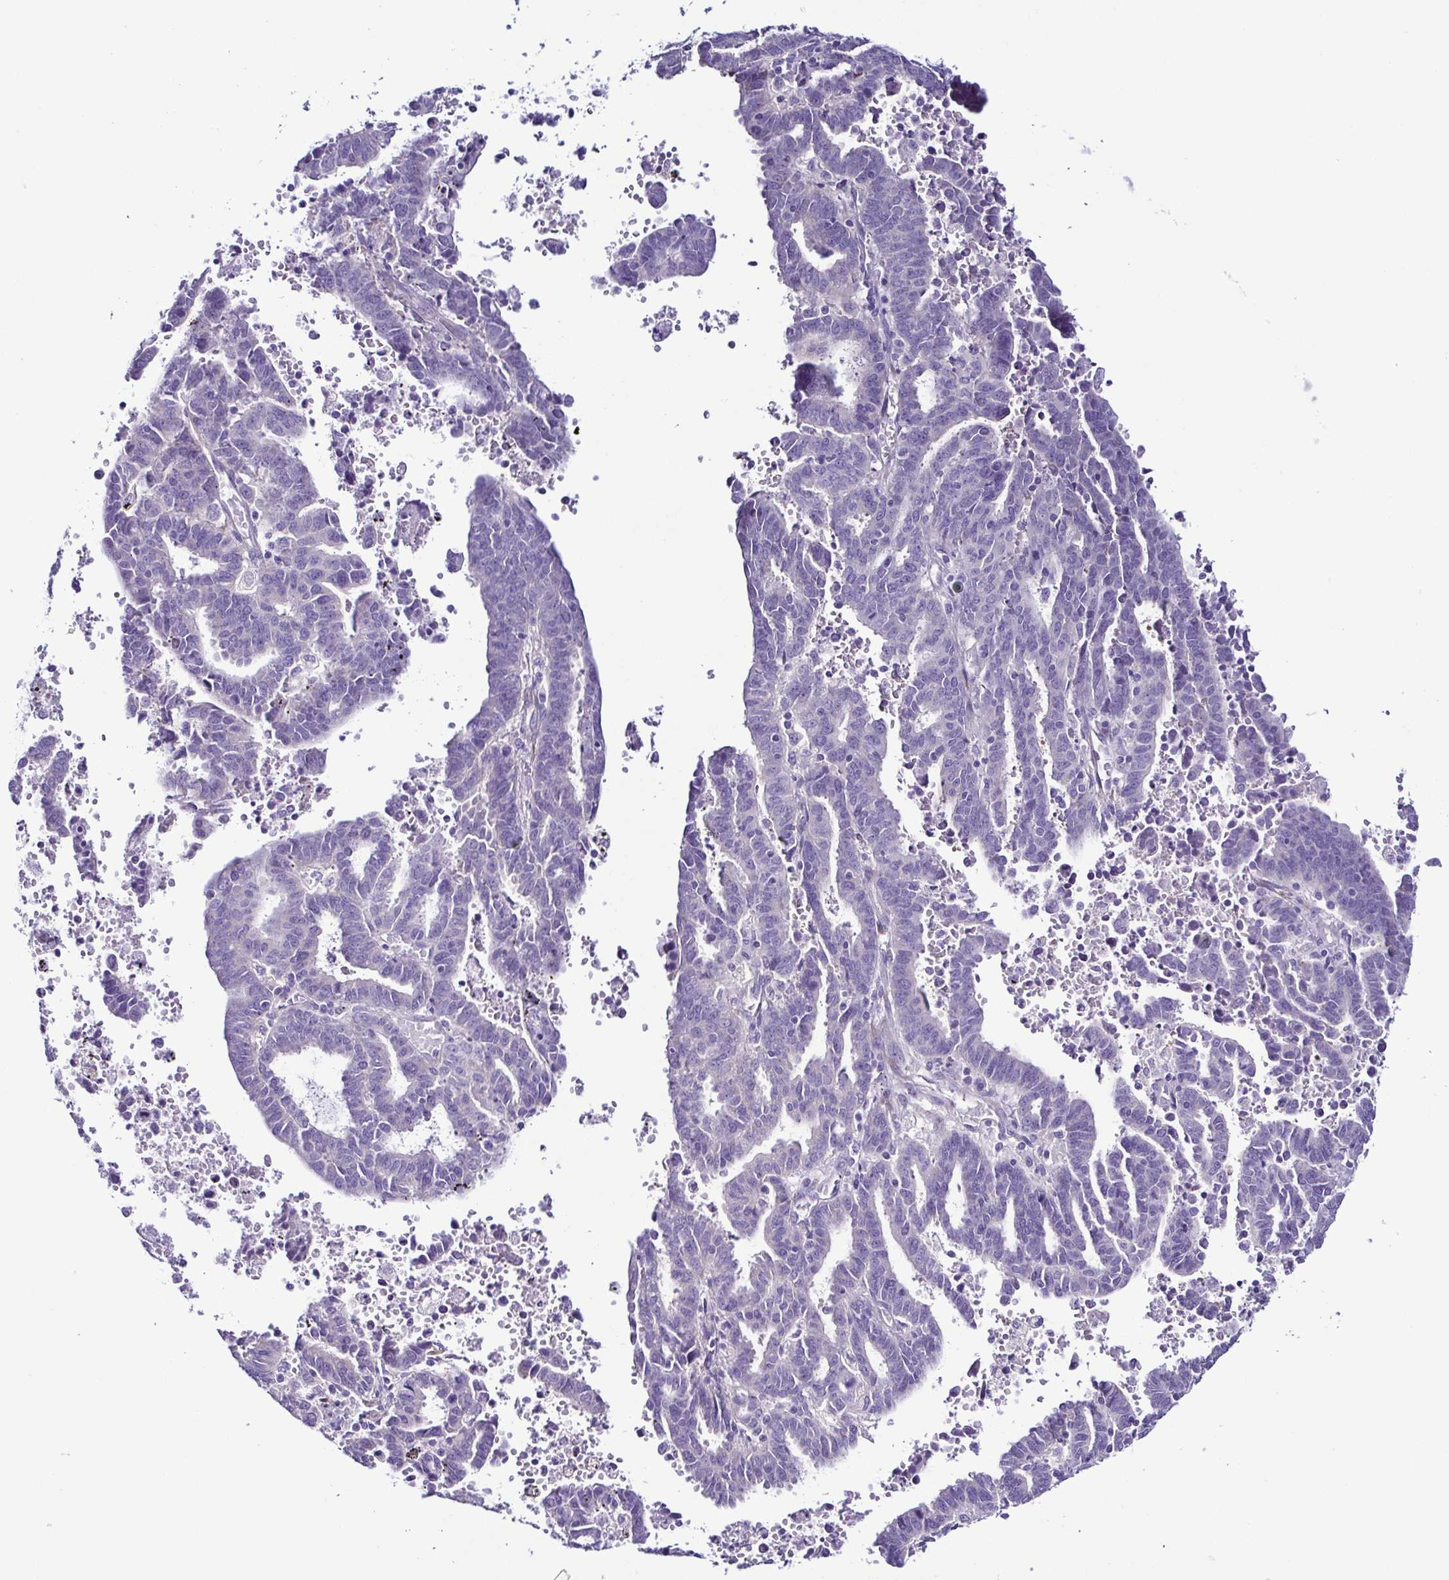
{"staining": {"intensity": "negative", "quantity": "none", "location": "none"}, "tissue": "endometrial cancer", "cell_type": "Tumor cells", "image_type": "cancer", "snomed": [{"axis": "morphology", "description": "Adenocarcinoma, NOS"}, {"axis": "topography", "description": "Uterus"}], "caption": "Micrograph shows no protein expression in tumor cells of endometrial cancer tissue.", "gene": "SRL", "patient": {"sex": "female", "age": 83}}